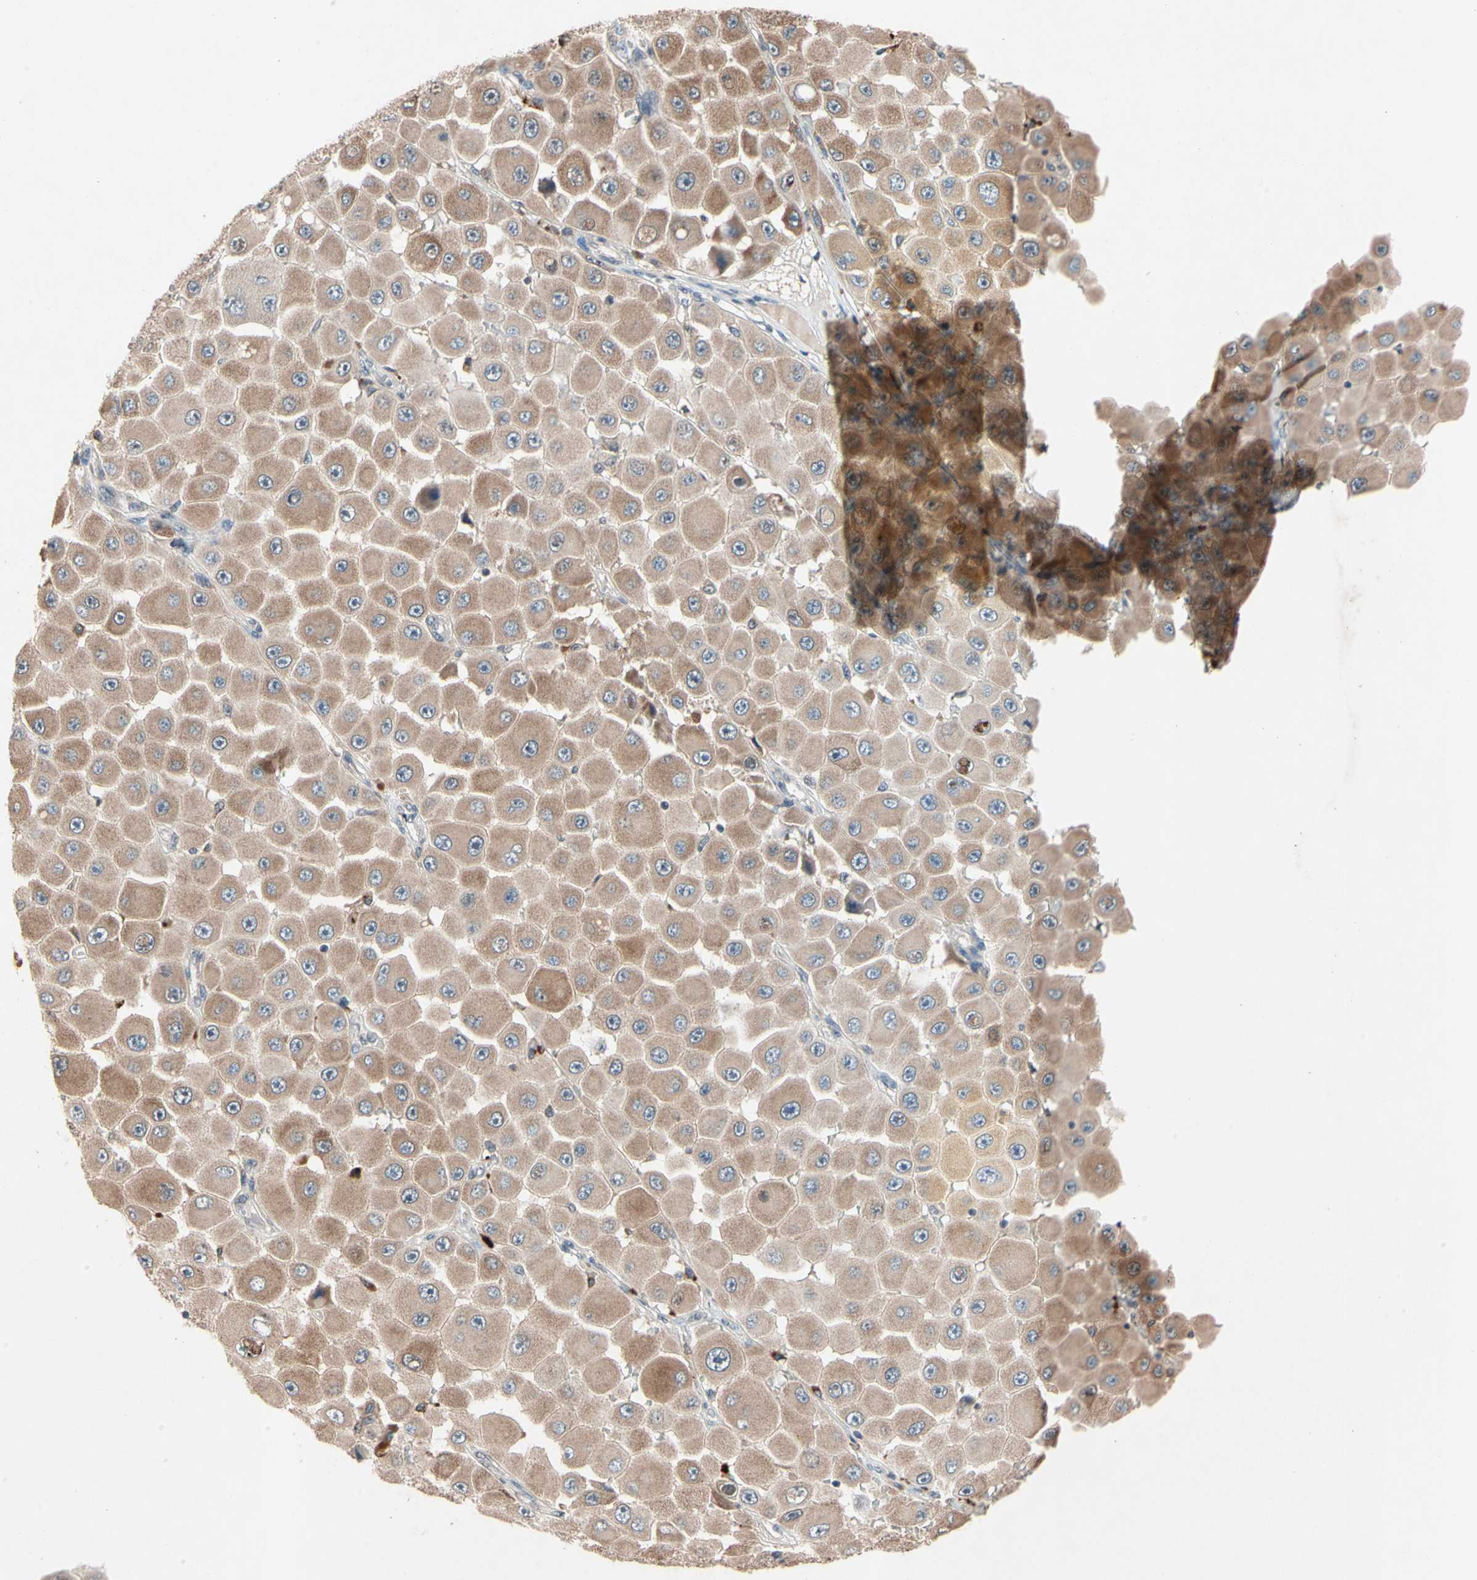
{"staining": {"intensity": "moderate", "quantity": ">75%", "location": "cytoplasmic/membranous"}, "tissue": "melanoma", "cell_type": "Tumor cells", "image_type": "cancer", "snomed": [{"axis": "morphology", "description": "Malignant melanoma, NOS"}, {"axis": "topography", "description": "Skin"}], "caption": "Immunohistochemistry micrograph of neoplastic tissue: malignant melanoma stained using immunohistochemistry exhibits medium levels of moderate protein expression localized specifically in the cytoplasmic/membranous of tumor cells, appearing as a cytoplasmic/membranous brown color.", "gene": "PRDX4", "patient": {"sex": "female", "age": 81}}